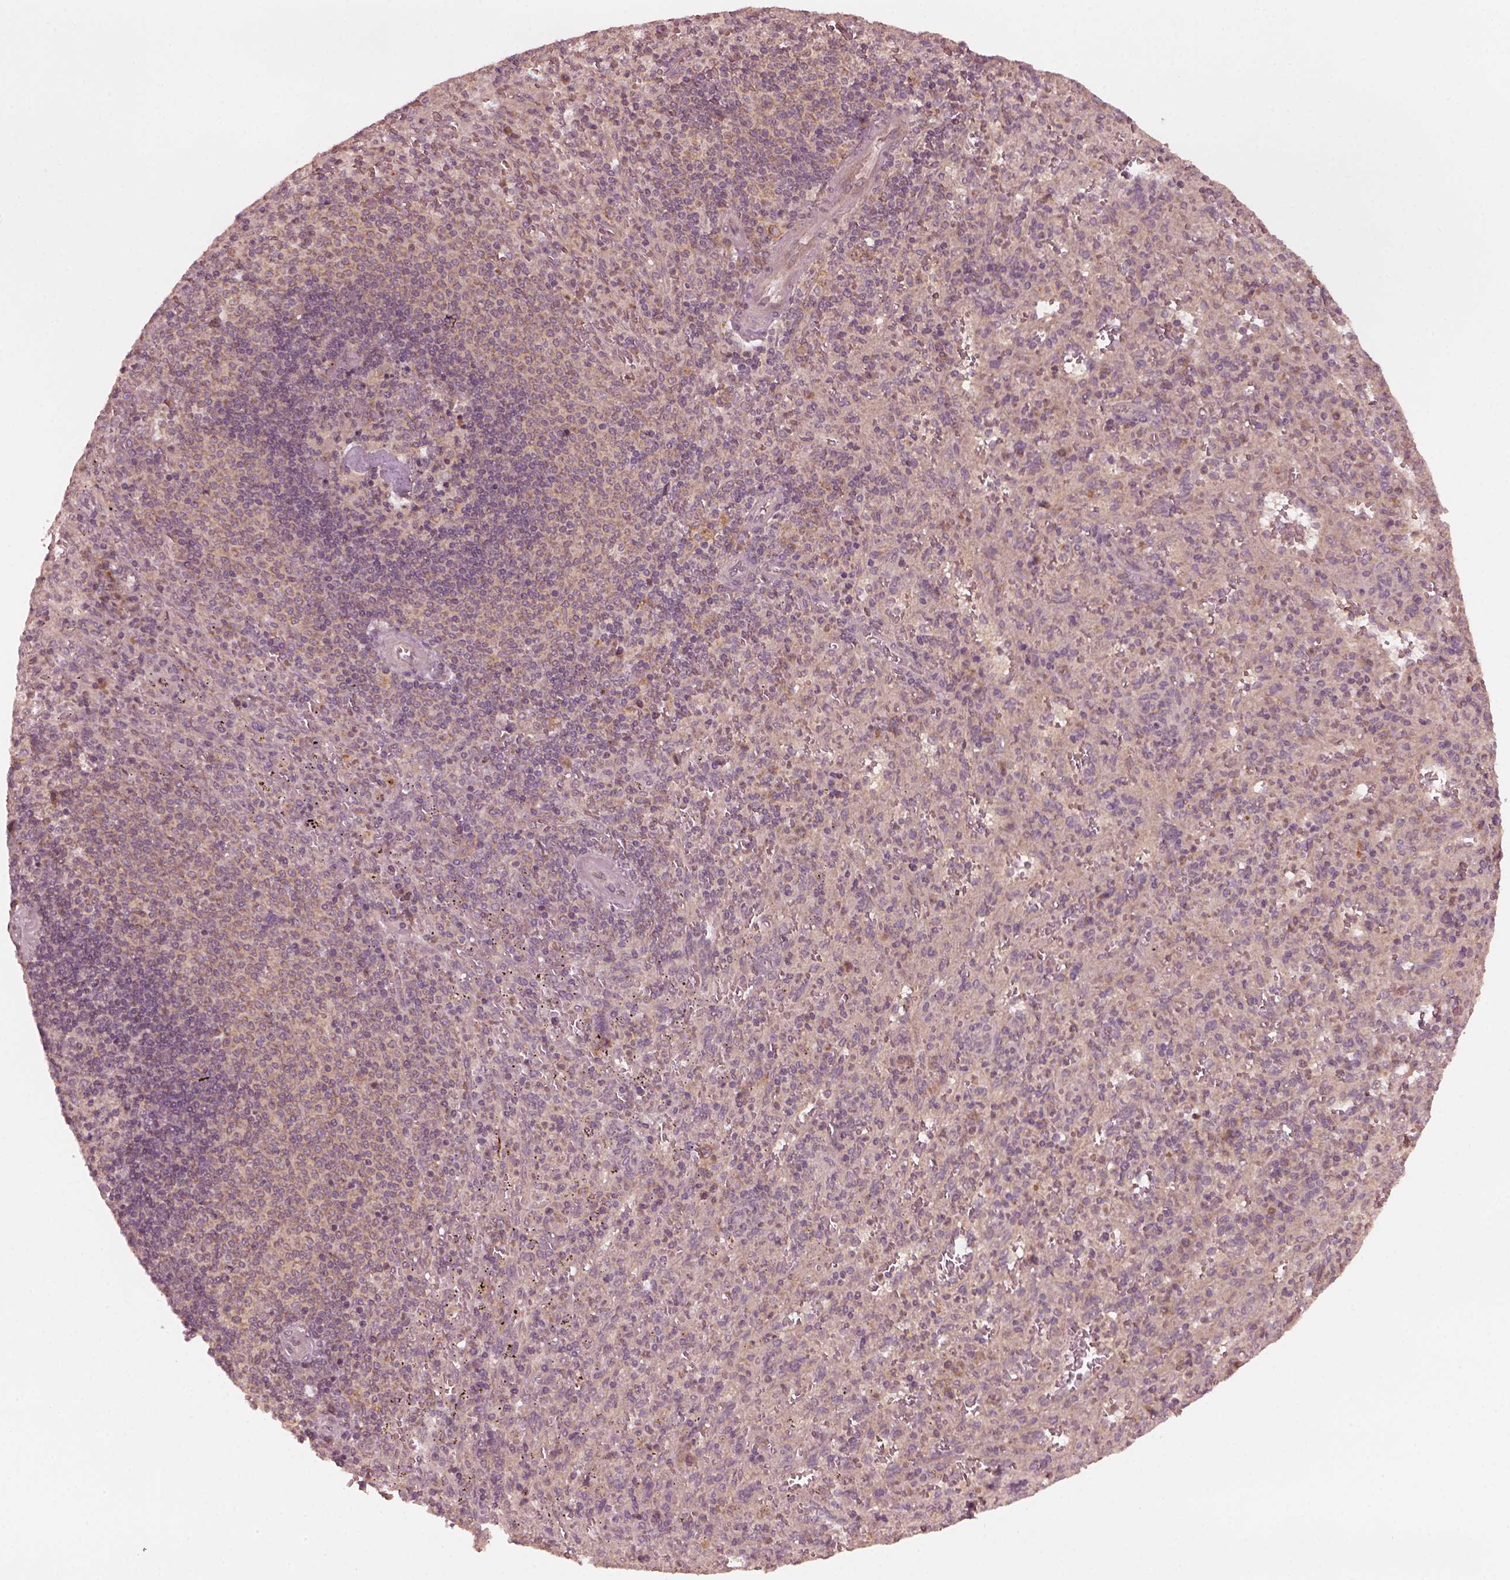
{"staining": {"intensity": "moderate", "quantity": "<25%", "location": "cytoplasmic/membranous"}, "tissue": "spleen", "cell_type": "Cells in red pulp", "image_type": "normal", "snomed": [{"axis": "morphology", "description": "Normal tissue, NOS"}, {"axis": "topography", "description": "Spleen"}], "caption": "Immunohistochemical staining of benign human spleen displays moderate cytoplasmic/membranous protein positivity in about <25% of cells in red pulp.", "gene": "FAF2", "patient": {"sex": "male", "age": 57}}